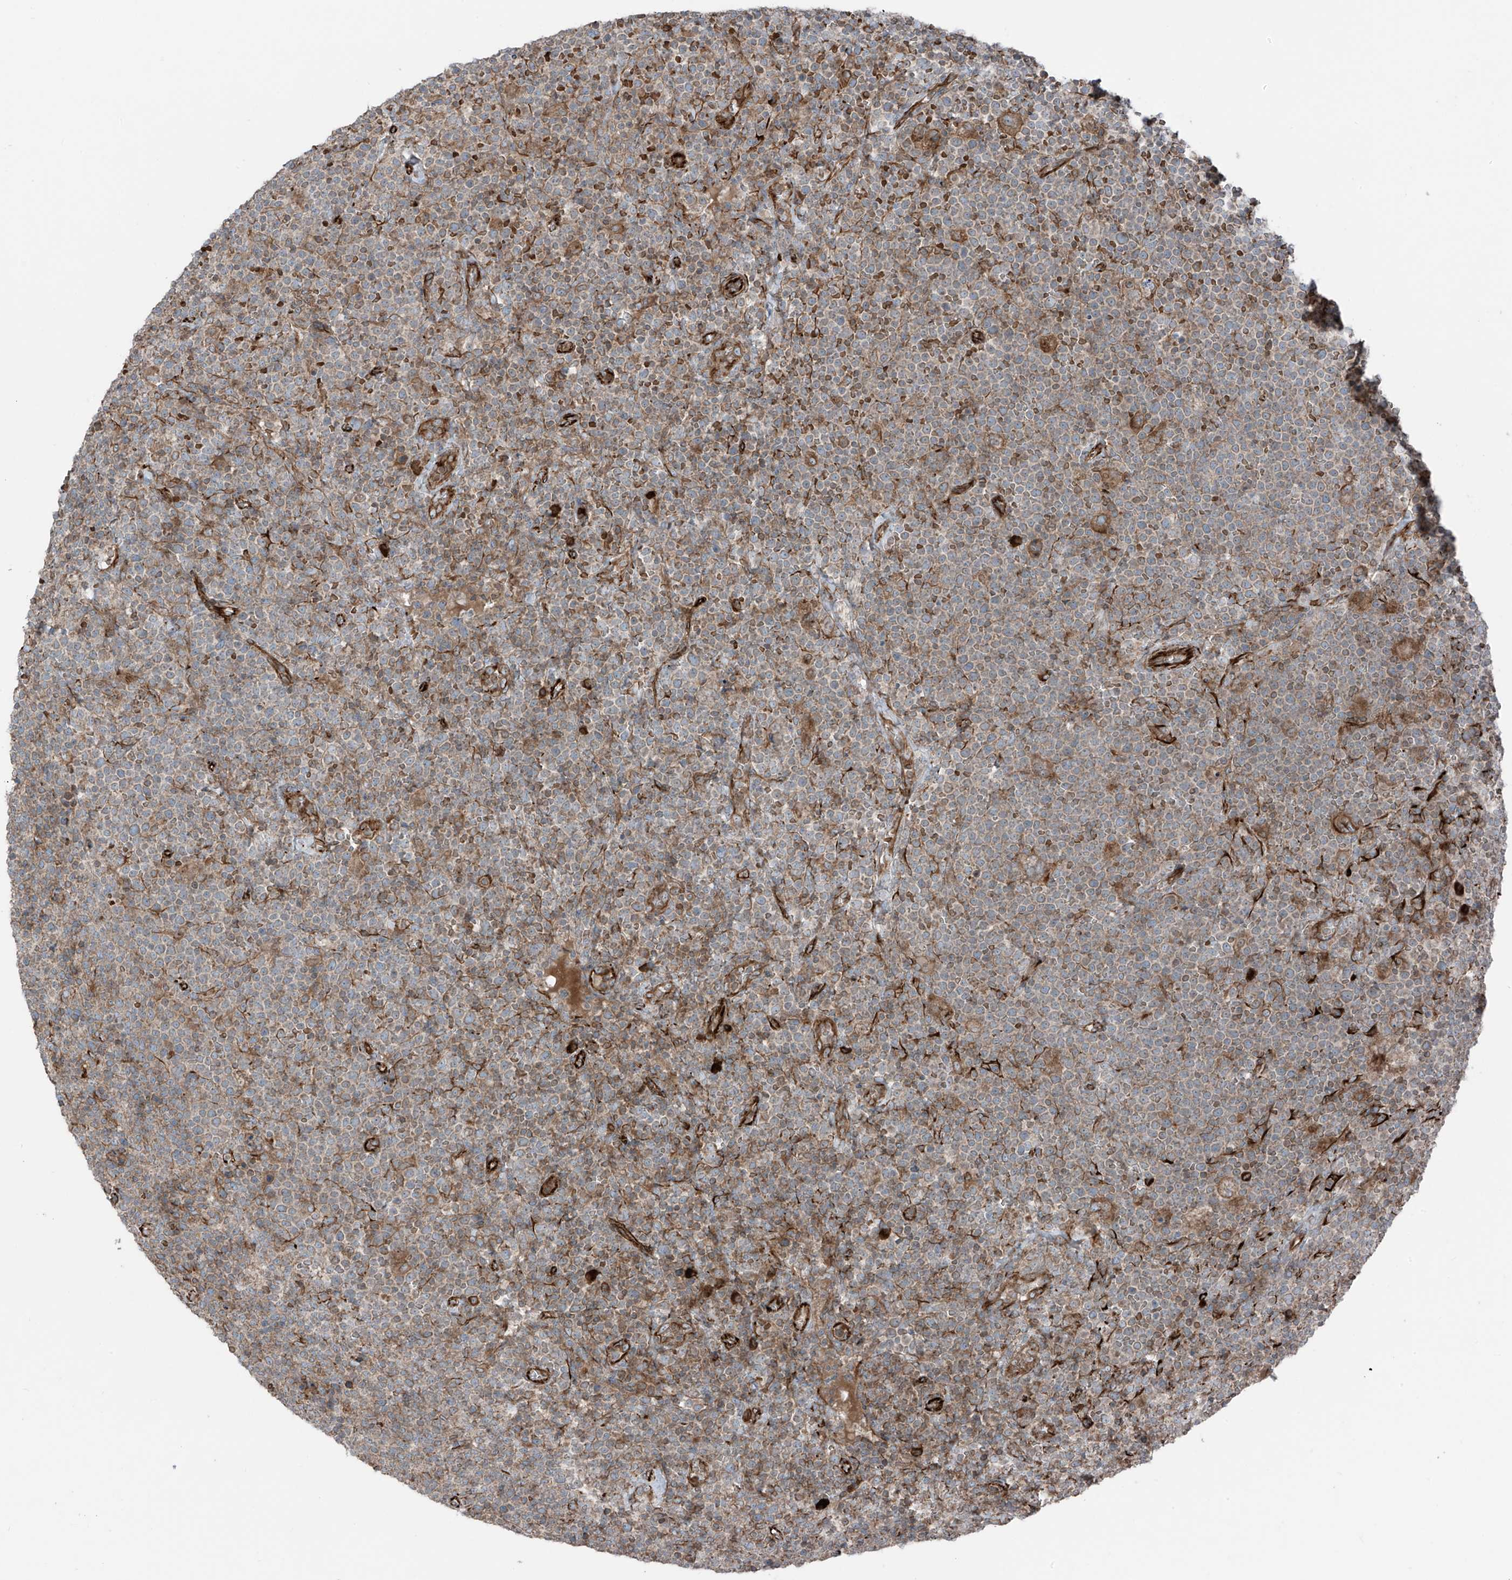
{"staining": {"intensity": "moderate", "quantity": "25%-75%", "location": "cytoplasmic/membranous"}, "tissue": "lymphoma", "cell_type": "Tumor cells", "image_type": "cancer", "snomed": [{"axis": "morphology", "description": "Malignant lymphoma, non-Hodgkin's type, High grade"}, {"axis": "topography", "description": "Lymph node"}], "caption": "Immunohistochemical staining of lymphoma shows medium levels of moderate cytoplasmic/membranous protein staining in about 25%-75% of tumor cells.", "gene": "ERLEC1", "patient": {"sex": "male", "age": 61}}